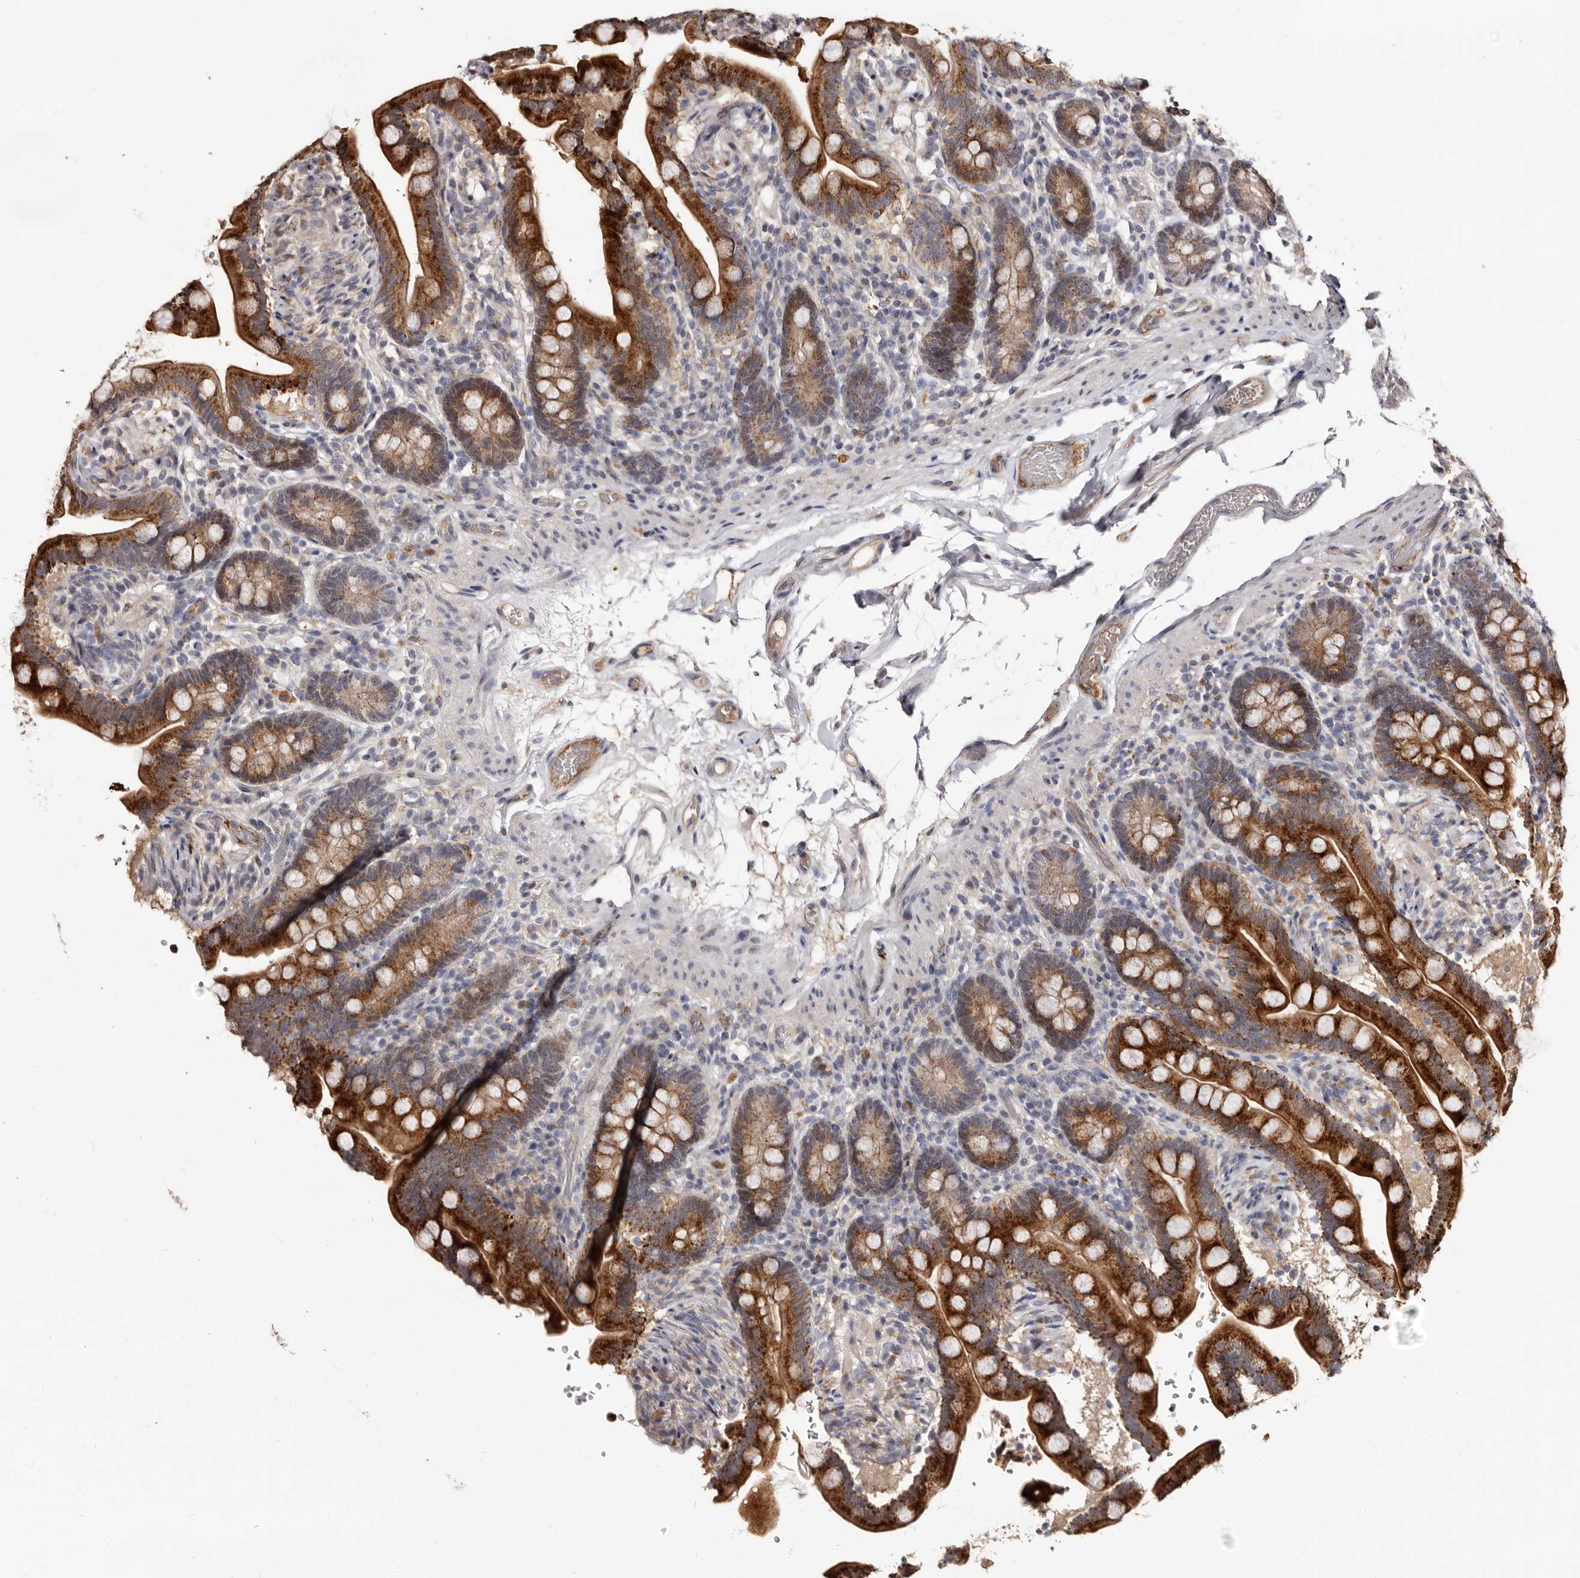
{"staining": {"intensity": "negative", "quantity": "none", "location": "none"}, "tissue": "colon", "cell_type": "Endothelial cells", "image_type": "normal", "snomed": [{"axis": "morphology", "description": "Normal tissue, NOS"}, {"axis": "topography", "description": "Smooth muscle"}, {"axis": "topography", "description": "Colon"}], "caption": "Immunohistochemistry (IHC) of normal human colon reveals no staining in endothelial cells. (Brightfield microscopy of DAB immunohistochemistry at high magnification).", "gene": "PTAFR", "patient": {"sex": "male", "age": 73}}